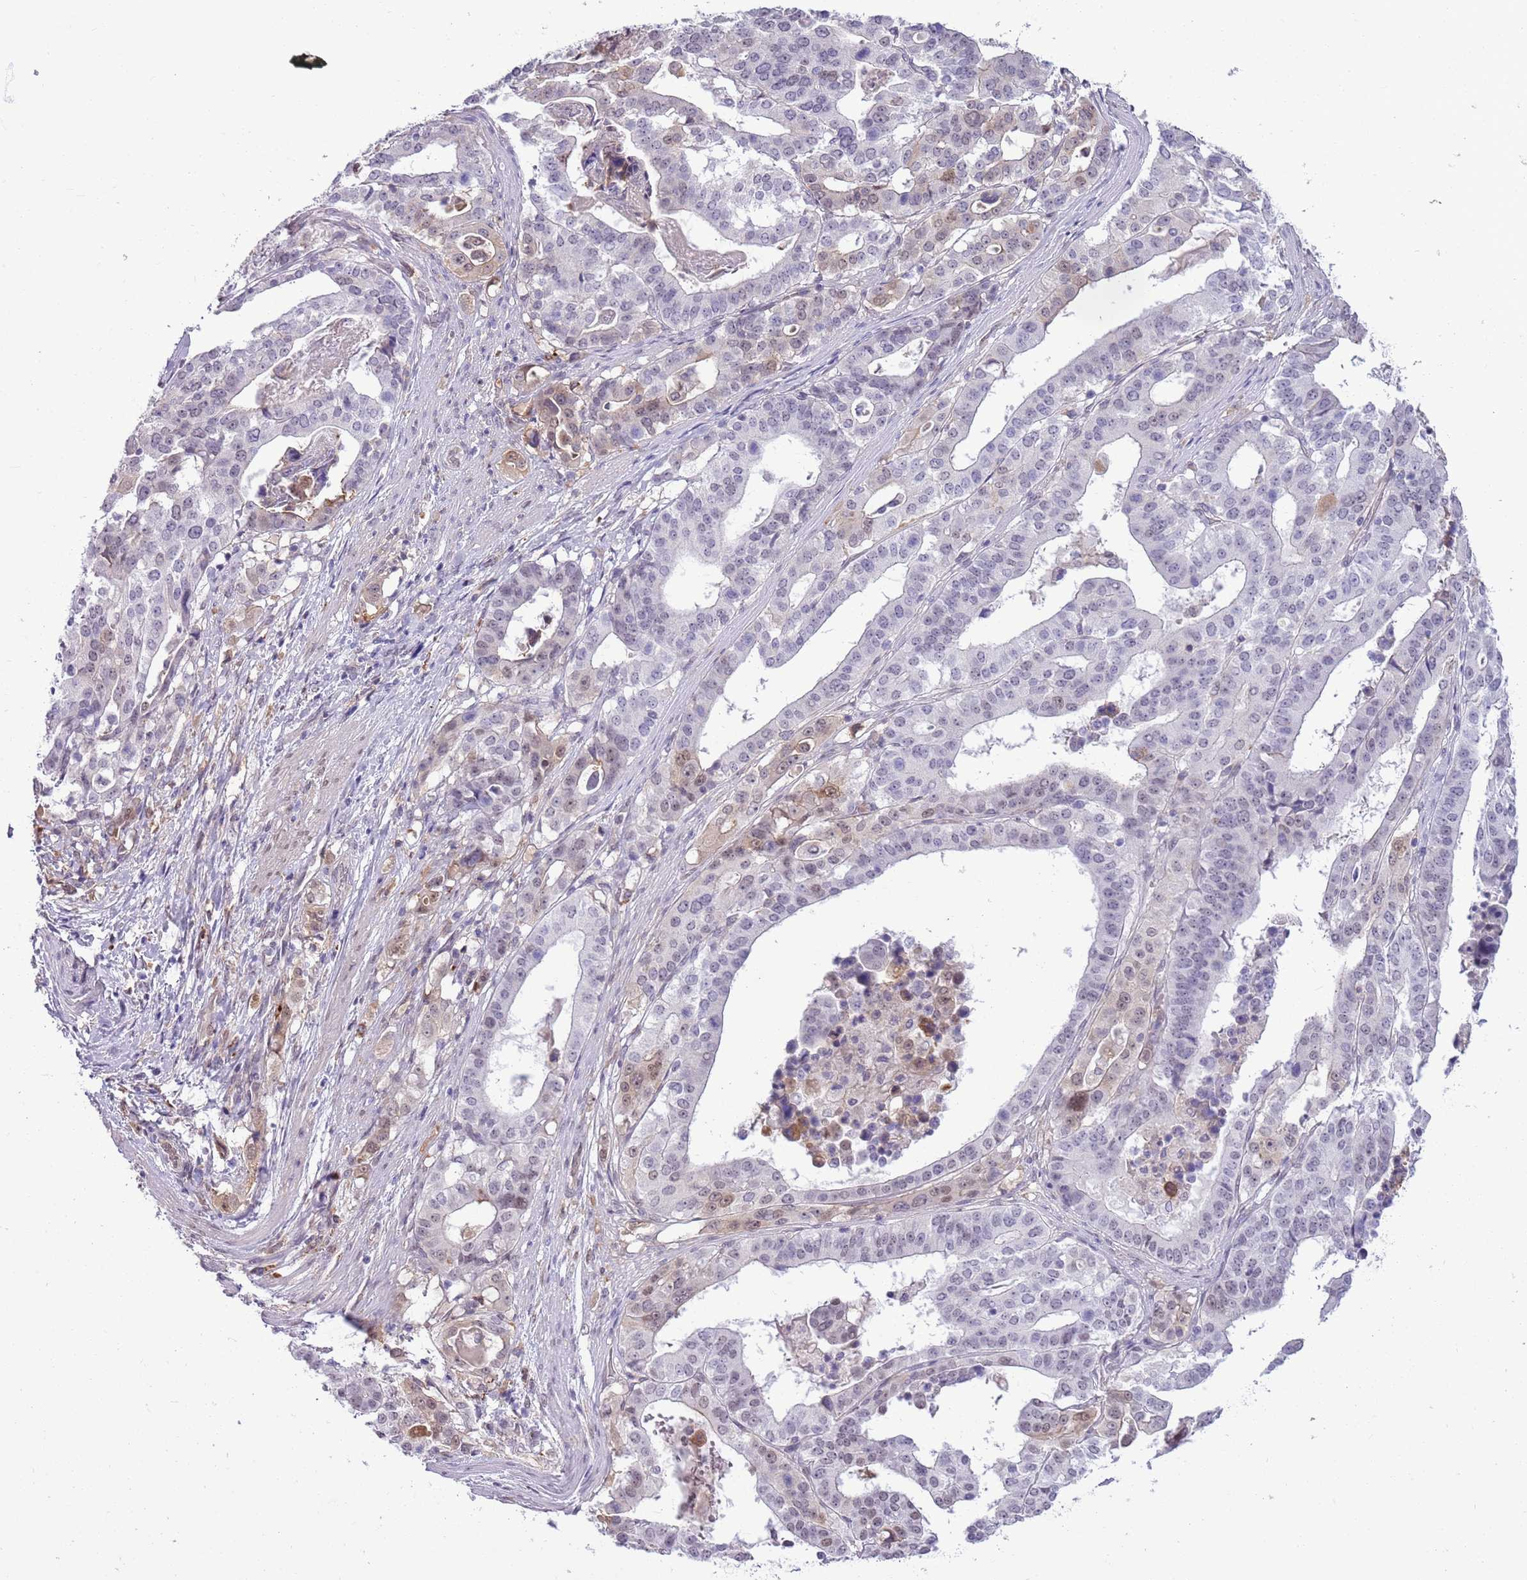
{"staining": {"intensity": "weak", "quantity": "<25%", "location": "nuclear"}, "tissue": "stomach cancer", "cell_type": "Tumor cells", "image_type": "cancer", "snomed": [{"axis": "morphology", "description": "Adenocarcinoma, NOS"}, {"axis": "topography", "description": "Stomach"}], "caption": "A histopathology image of human adenocarcinoma (stomach) is negative for staining in tumor cells.", "gene": "DHX32", "patient": {"sex": "male", "age": 48}}